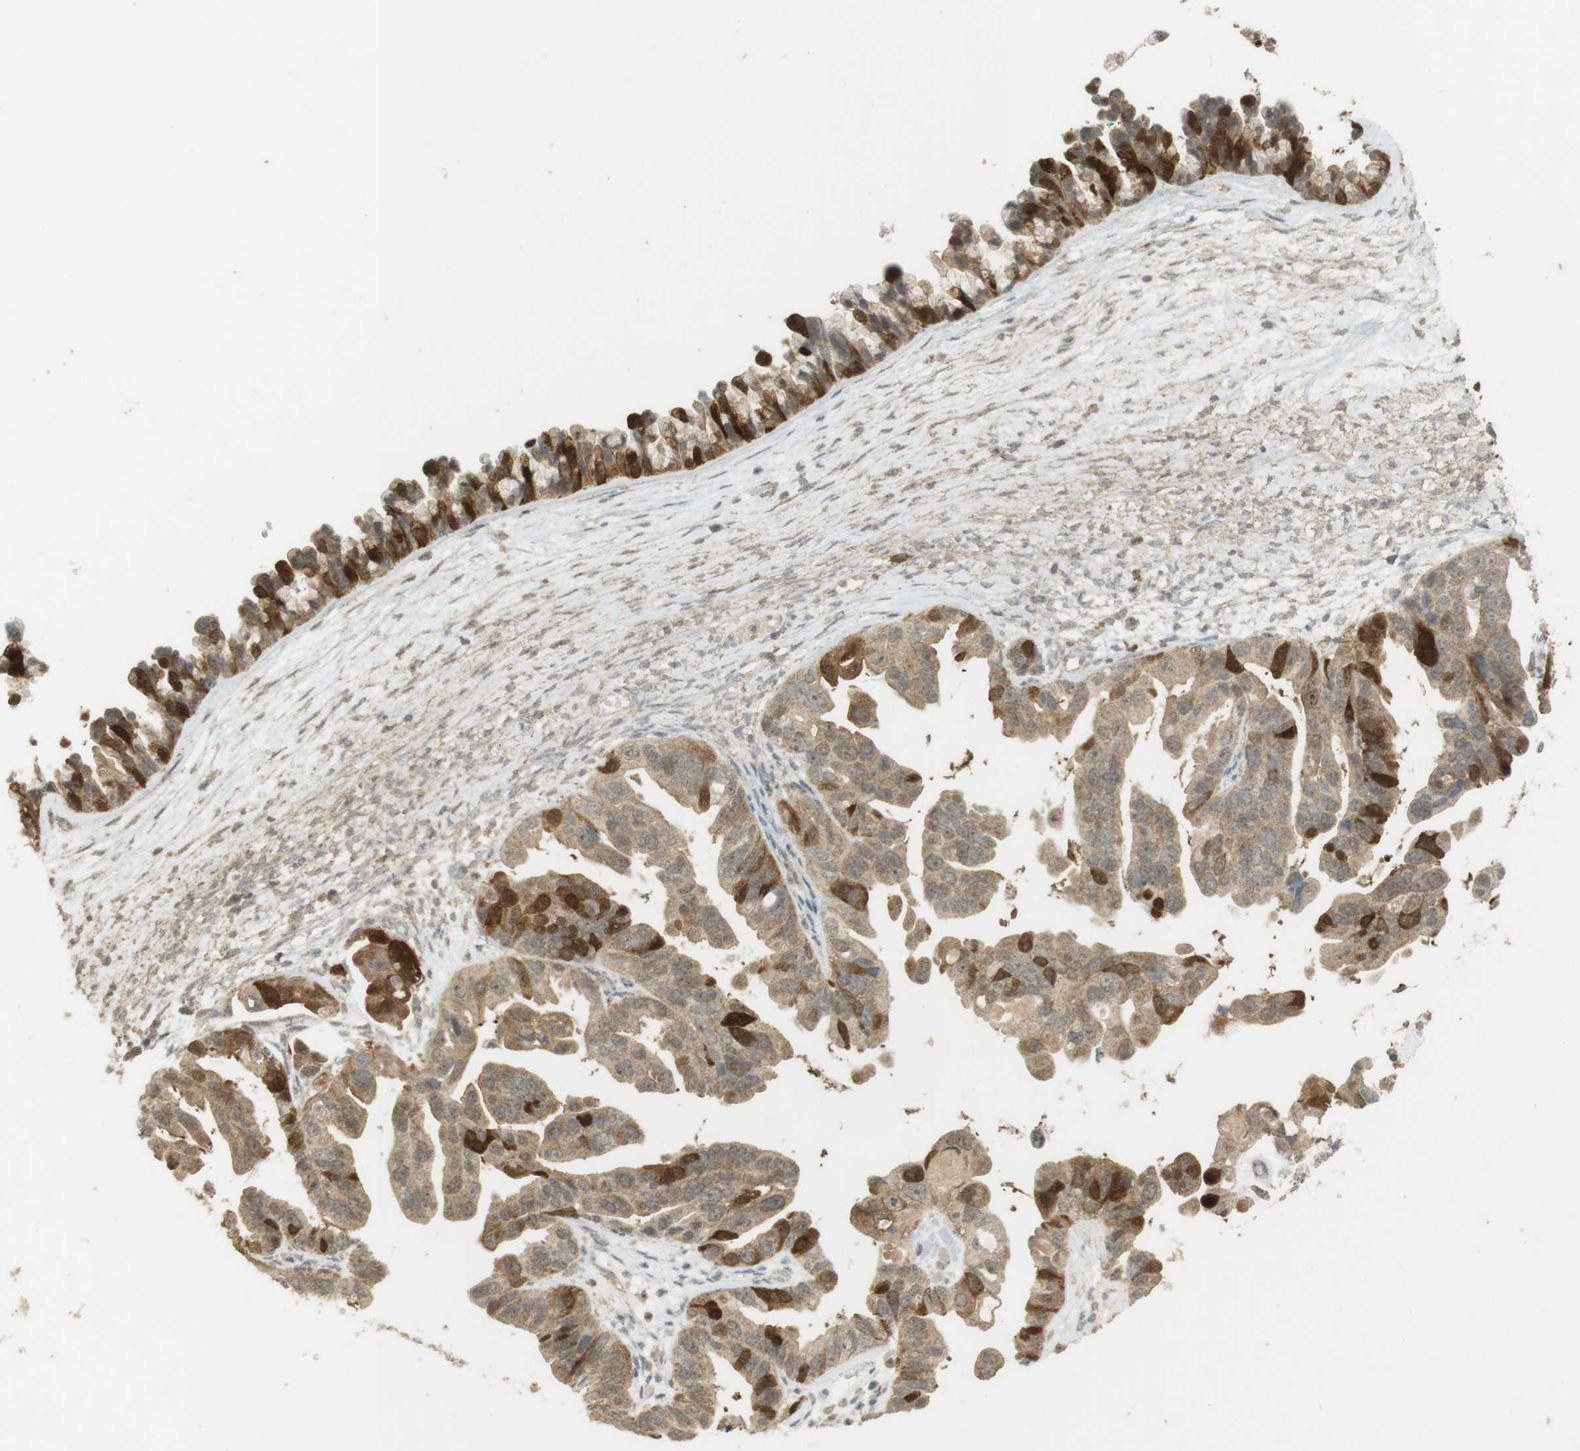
{"staining": {"intensity": "strong", "quantity": "<25%", "location": "cytoplasmic/membranous"}, "tissue": "ovarian cancer", "cell_type": "Tumor cells", "image_type": "cancer", "snomed": [{"axis": "morphology", "description": "Cystadenocarcinoma, serous, NOS"}, {"axis": "topography", "description": "Ovary"}], "caption": "The photomicrograph reveals immunohistochemical staining of ovarian cancer. There is strong cytoplasmic/membranous expression is seen in approximately <25% of tumor cells.", "gene": "TTK", "patient": {"sex": "female", "age": 56}}